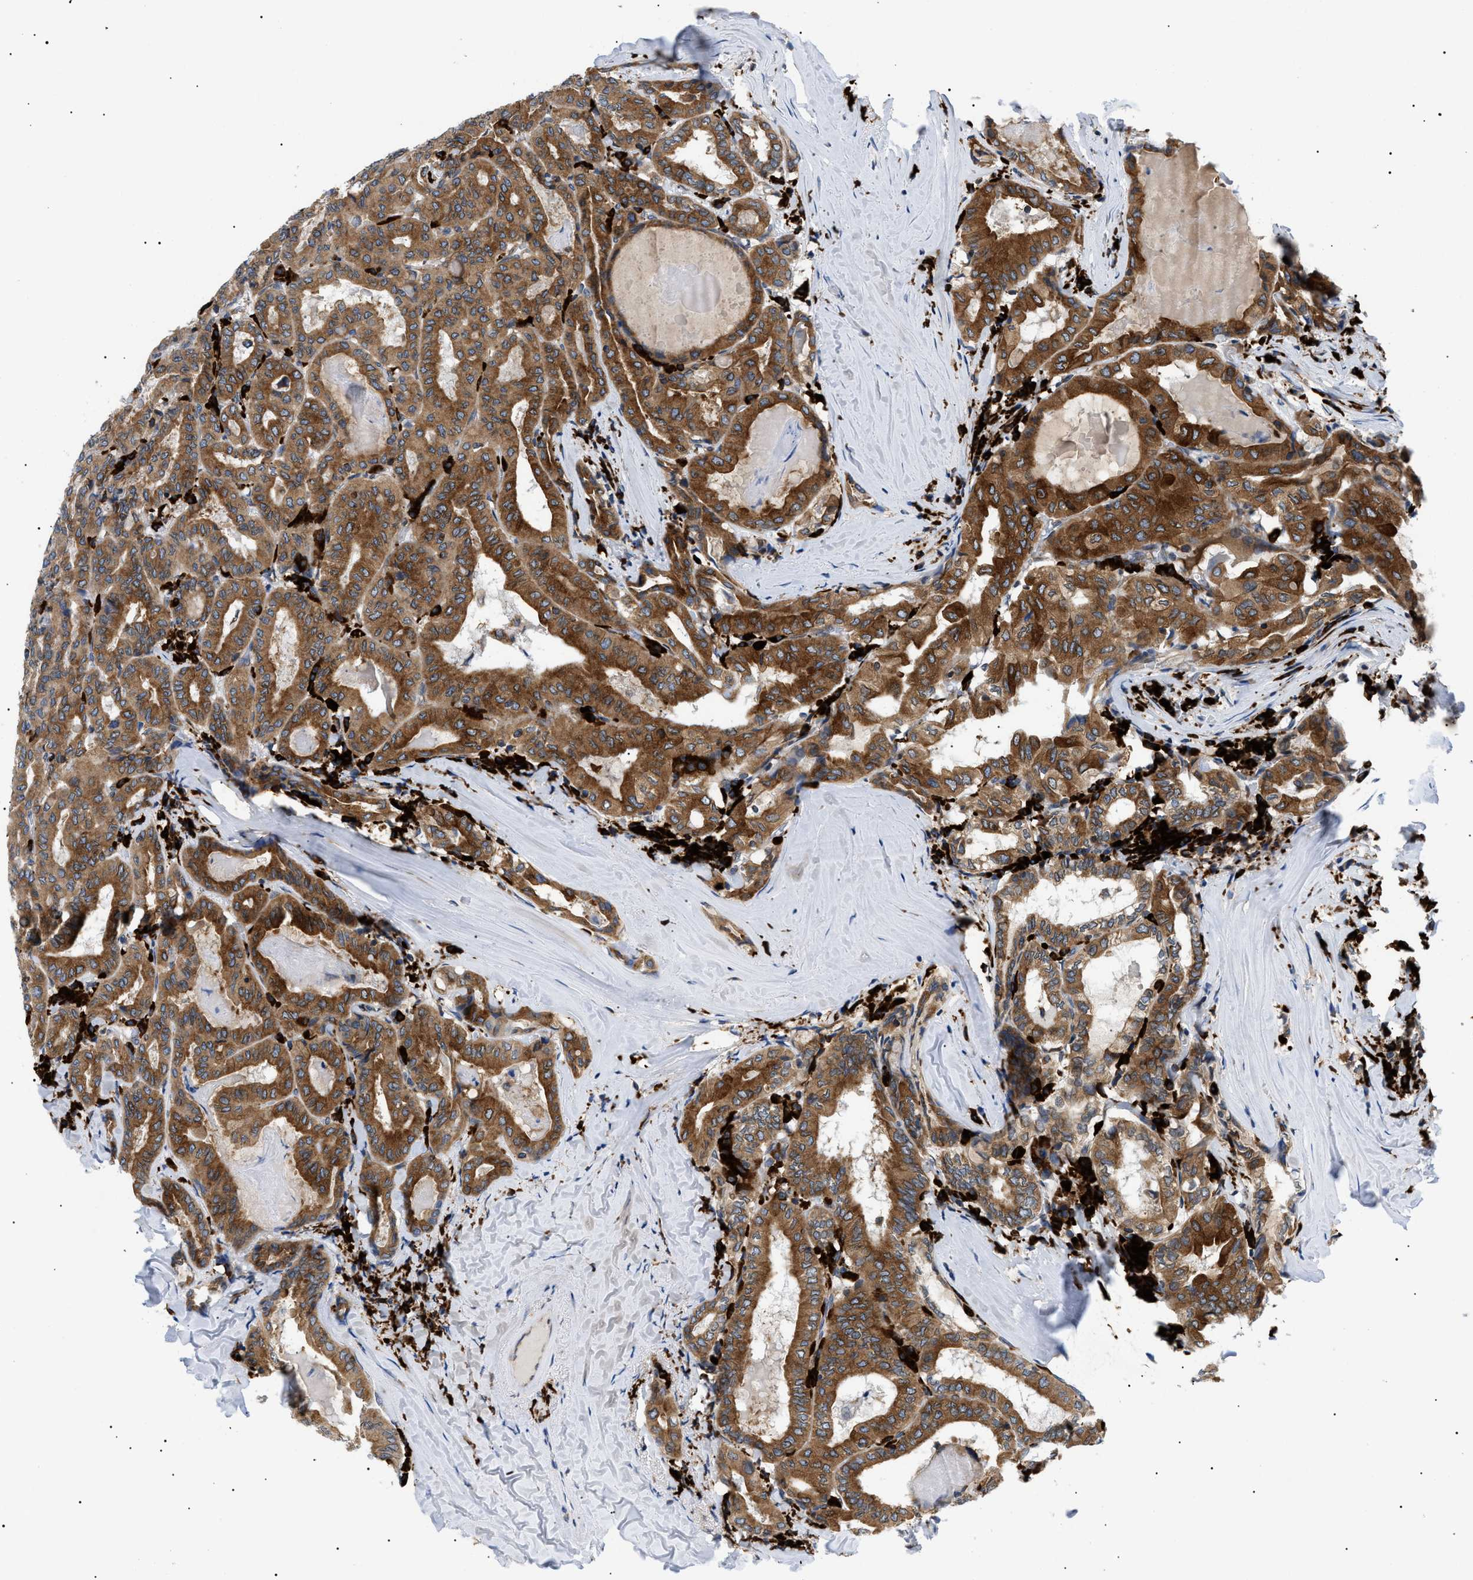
{"staining": {"intensity": "moderate", "quantity": ">75%", "location": "cytoplasmic/membranous"}, "tissue": "thyroid cancer", "cell_type": "Tumor cells", "image_type": "cancer", "snomed": [{"axis": "morphology", "description": "Papillary adenocarcinoma, NOS"}, {"axis": "topography", "description": "Thyroid gland"}], "caption": "Moderate cytoplasmic/membranous protein expression is seen in approximately >75% of tumor cells in thyroid cancer (papillary adenocarcinoma). The staining is performed using DAB (3,3'-diaminobenzidine) brown chromogen to label protein expression. The nuclei are counter-stained blue using hematoxylin.", "gene": "DERL1", "patient": {"sex": "female", "age": 42}}